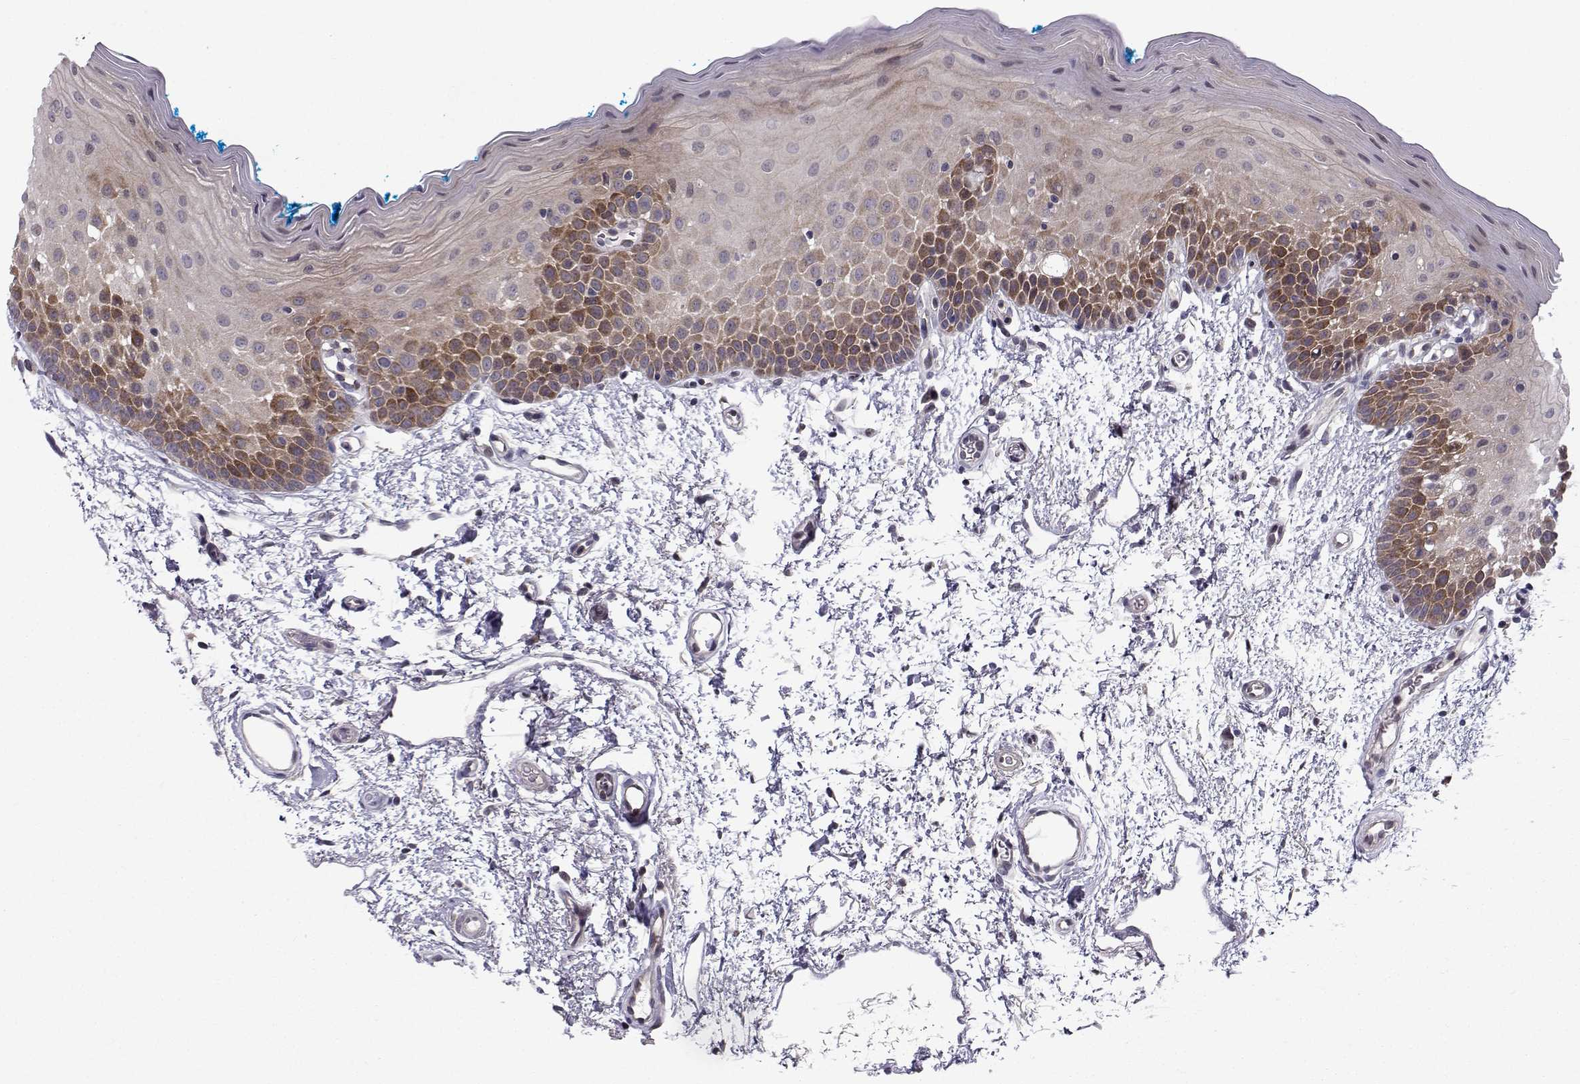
{"staining": {"intensity": "weak", "quantity": "25%-75%", "location": "cytoplasmic/membranous"}, "tissue": "oral mucosa", "cell_type": "Squamous epithelial cells", "image_type": "normal", "snomed": [{"axis": "morphology", "description": "Normal tissue, NOS"}, {"axis": "morphology", "description": "Squamous cell carcinoma, NOS"}, {"axis": "topography", "description": "Oral tissue"}, {"axis": "topography", "description": "Head-Neck"}], "caption": "Protein expression analysis of benign oral mucosa reveals weak cytoplasmic/membranous expression in about 25%-75% of squamous epithelial cells.", "gene": "HSP90AB1", "patient": {"sex": "female", "age": 75}}